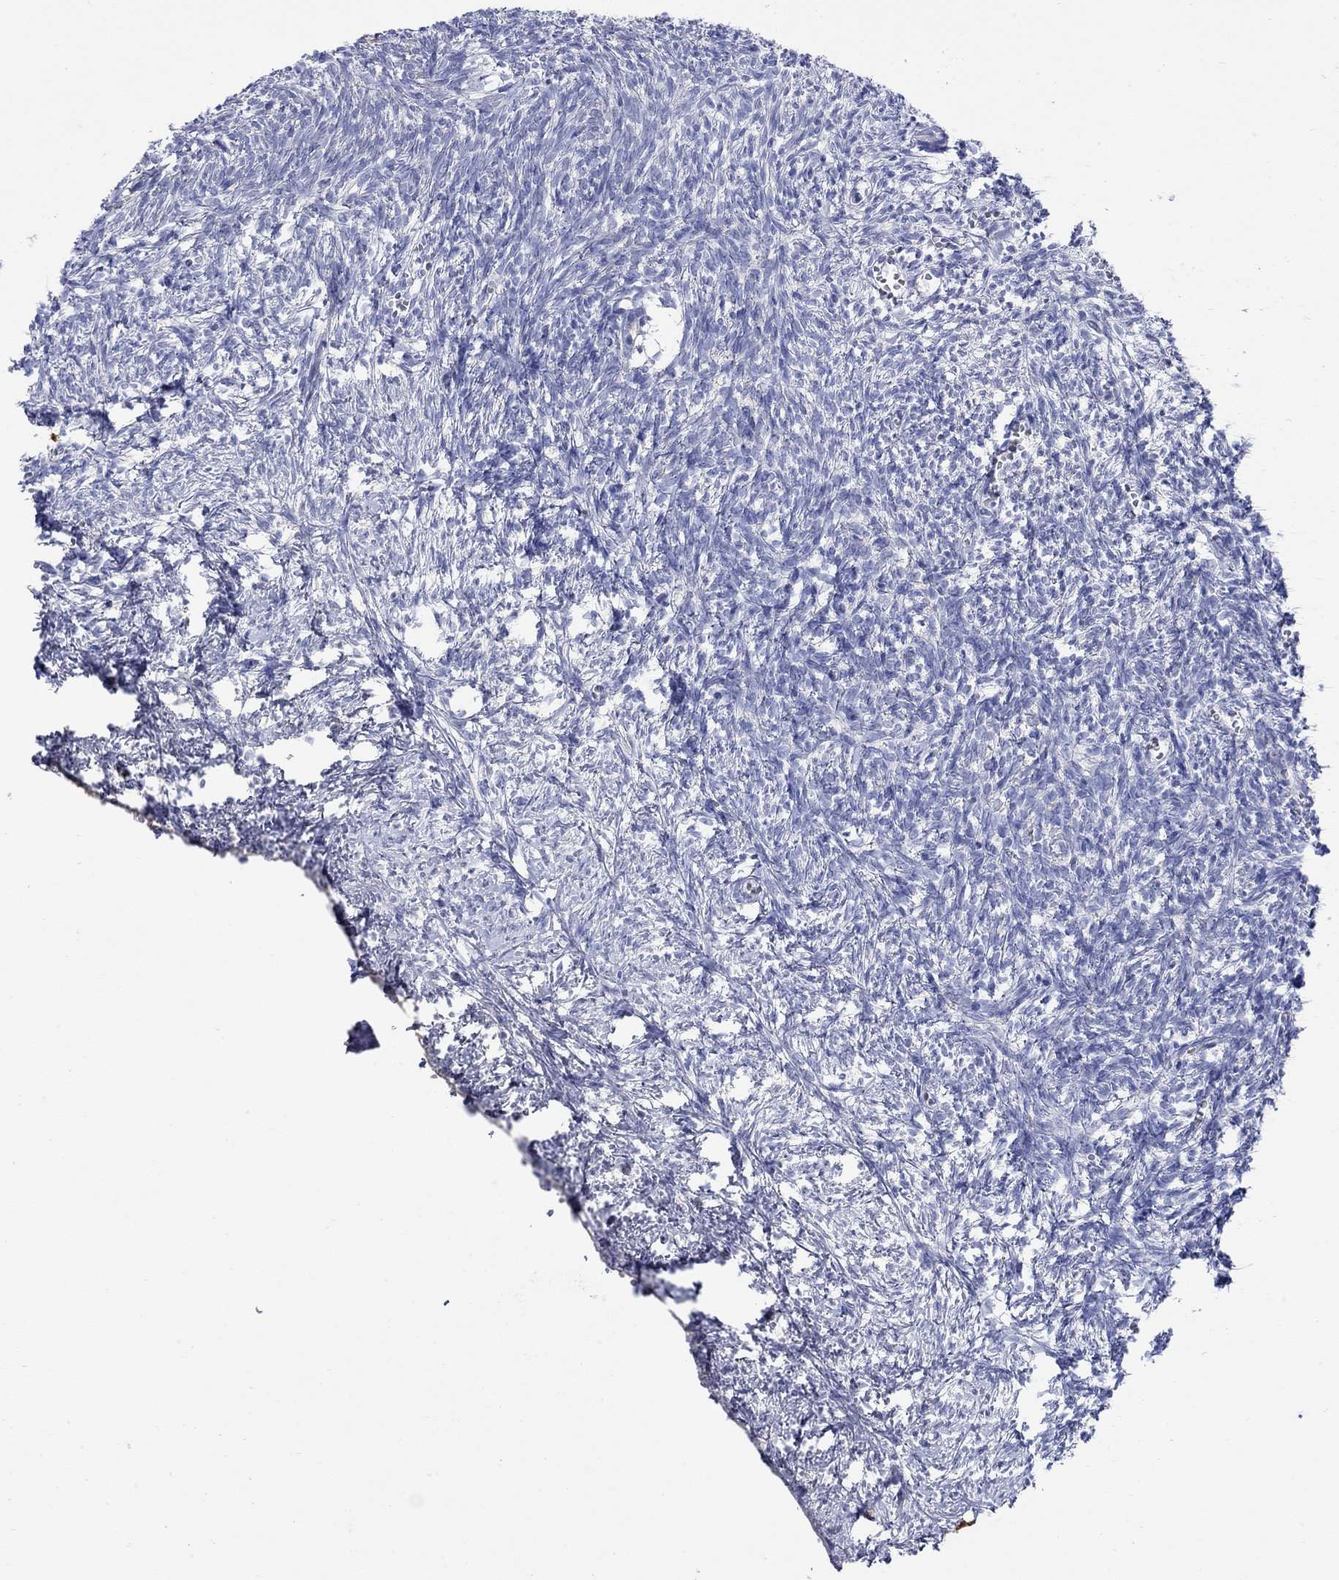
{"staining": {"intensity": "negative", "quantity": "none", "location": "none"}, "tissue": "ovary", "cell_type": "Follicle cells", "image_type": "normal", "snomed": [{"axis": "morphology", "description": "Normal tissue, NOS"}, {"axis": "topography", "description": "Ovary"}], "caption": "This photomicrograph is of normal ovary stained with immunohistochemistry (IHC) to label a protein in brown with the nuclei are counter-stained blue. There is no positivity in follicle cells. The staining is performed using DAB (3,3'-diaminobenzidine) brown chromogen with nuclei counter-stained in using hematoxylin.", "gene": "P2RY6", "patient": {"sex": "female", "age": 43}}